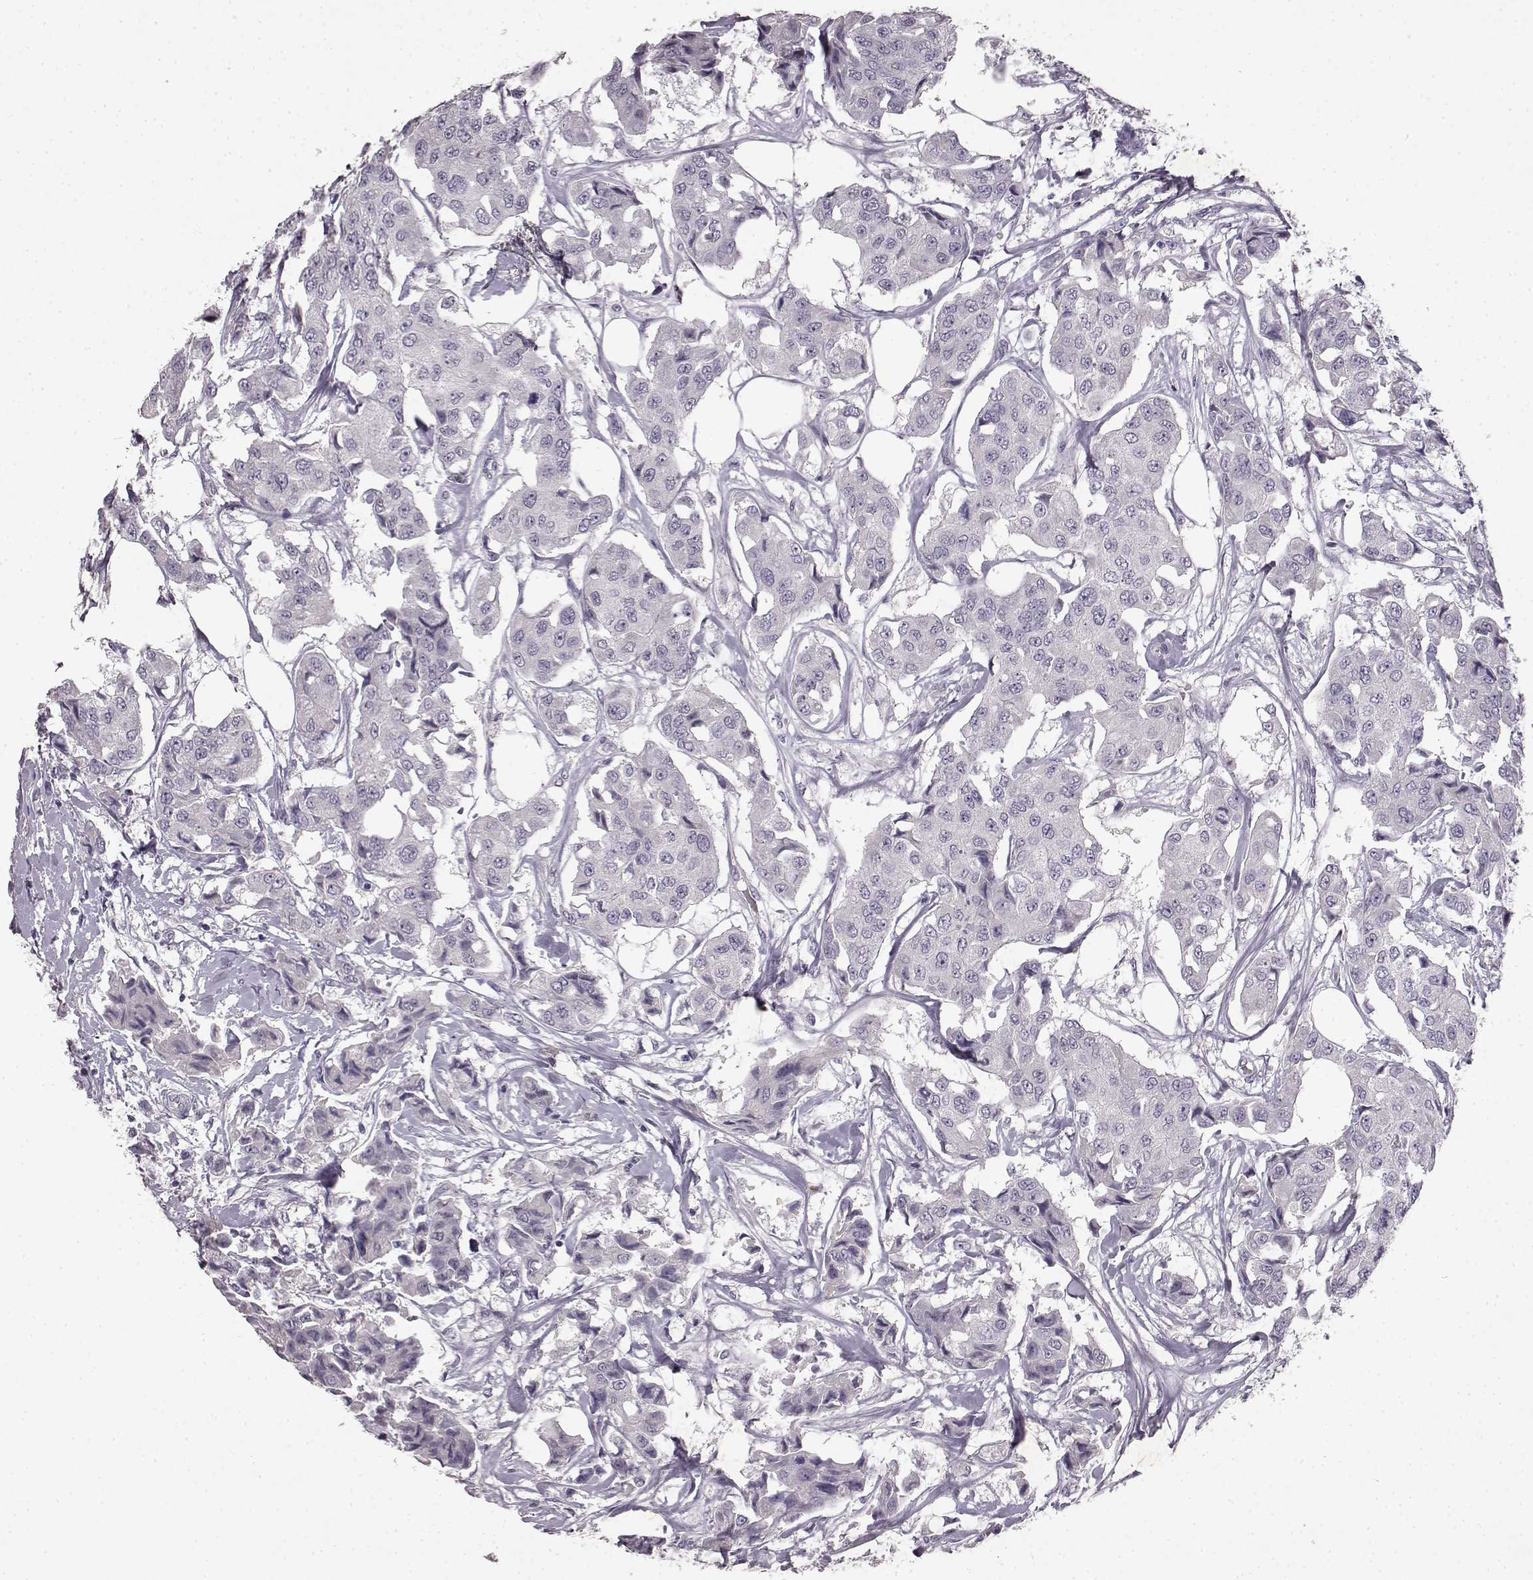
{"staining": {"intensity": "negative", "quantity": "none", "location": "none"}, "tissue": "breast cancer", "cell_type": "Tumor cells", "image_type": "cancer", "snomed": [{"axis": "morphology", "description": "Duct carcinoma"}, {"axis": "topography", "description": "Breast"}, {"axis": "topography", "description": "Lymph node"}], "caption": "Tumor cells are negative for brown protein staining in breast cancer (invasive ductal carcinoma).", "gene": "SPAG17", "patient": {"sex": "female", "age": 80}}